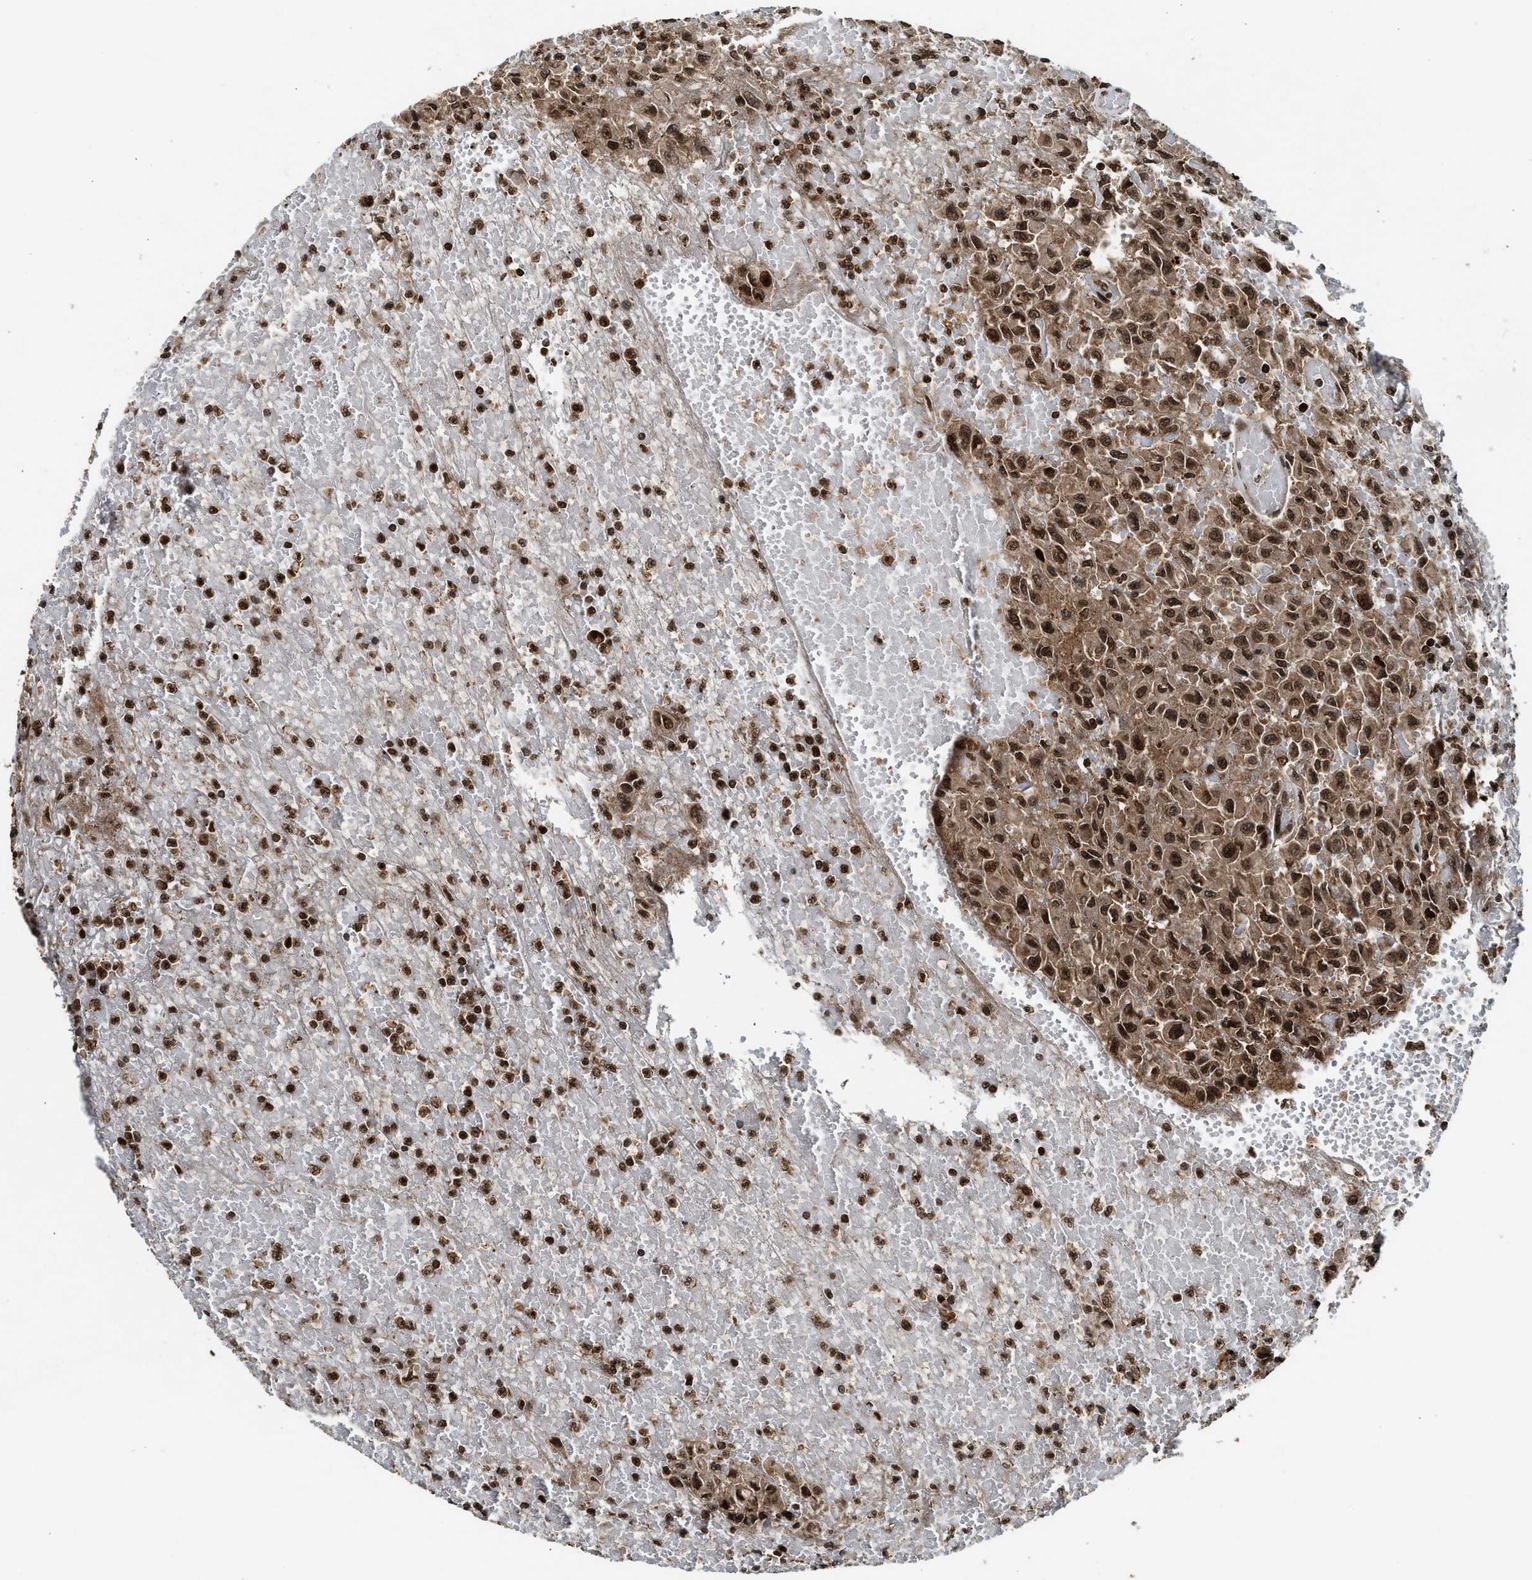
{"staining": {"intensity": "strong", "quantity": ">75%", "location": "cytoplasmic/membranous,nuclear"}, "tissue": "urothelial cancer", "cell_type": "Tumor cells", "image_type": "cancer", "snomed": [{"axis": "morphology", "description": "Urothelial carcinoma, High grade"}, {"axis": "topography", "description": "Urinary bladder"}], "caption": "This is an image of IHC staining of high-grade urothelial carcinoma, which shows strong positivity in the cytoplasmic/membranous and nuclear of tumor cells.", "gene": "MDM2", "patient": {"sex": "female", "age": 64}}